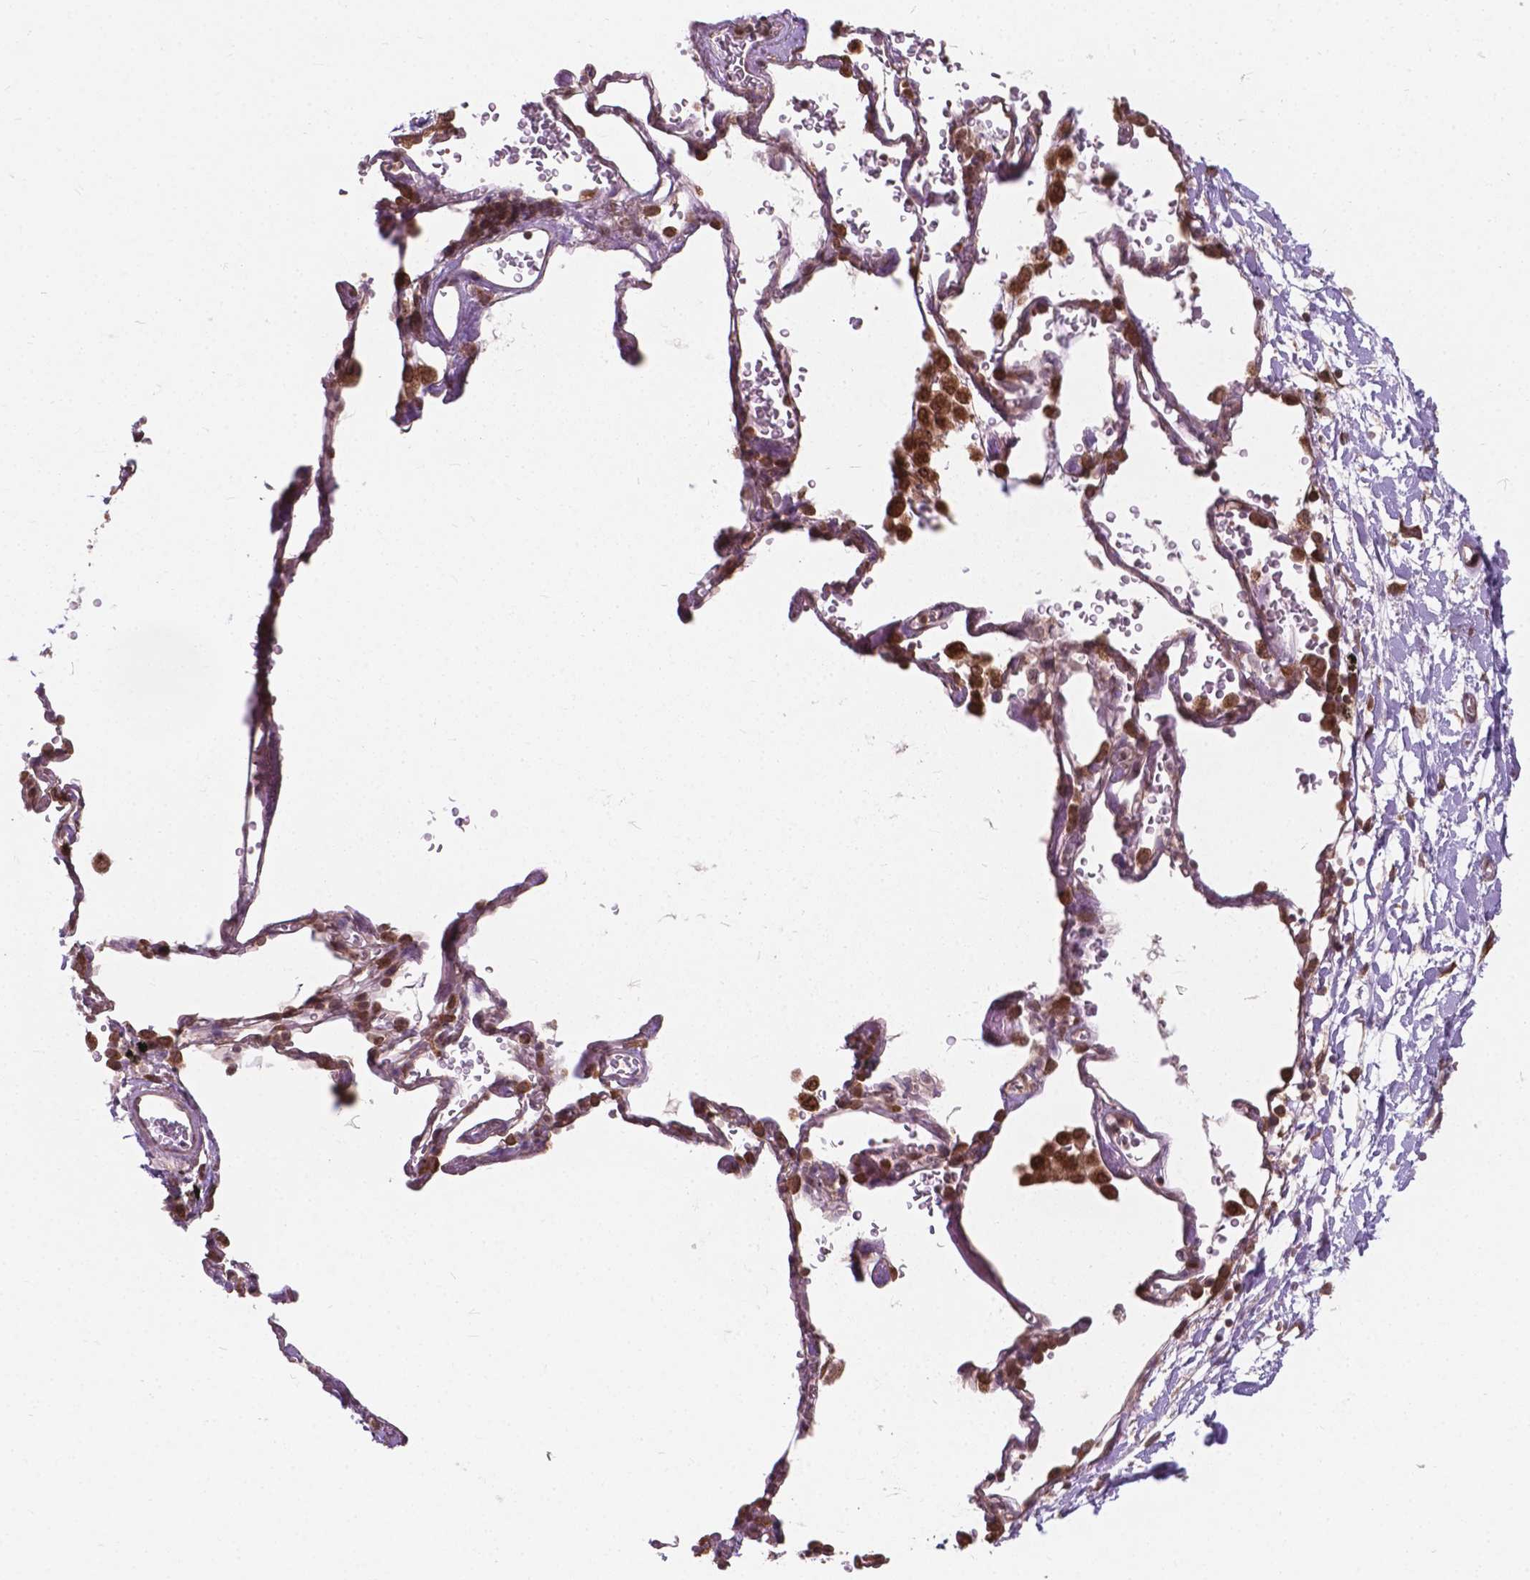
{"staining": {"intensity": "strong", "quantity": "25%-75%", "location": "nuclear"}, "tissue": "adipose tissue", "cell_type": "Adipocytes", "image_type": "normal", "snomed": [{"axis": "morphology", "description": "Normal tissue, NOS"}, {"axis": "topography", "description": "Cartilage tissue"}, {"axis": "topography", "description": "Bronchus"}], "caption": "Benign adipose tissue was stained to show a protein in brown. There is high levels of strong nuclear expression in approximately 25%-75% of adipocytes.", "gene": "MRPL33", "patient": {"sex": "male", "age": 58}}